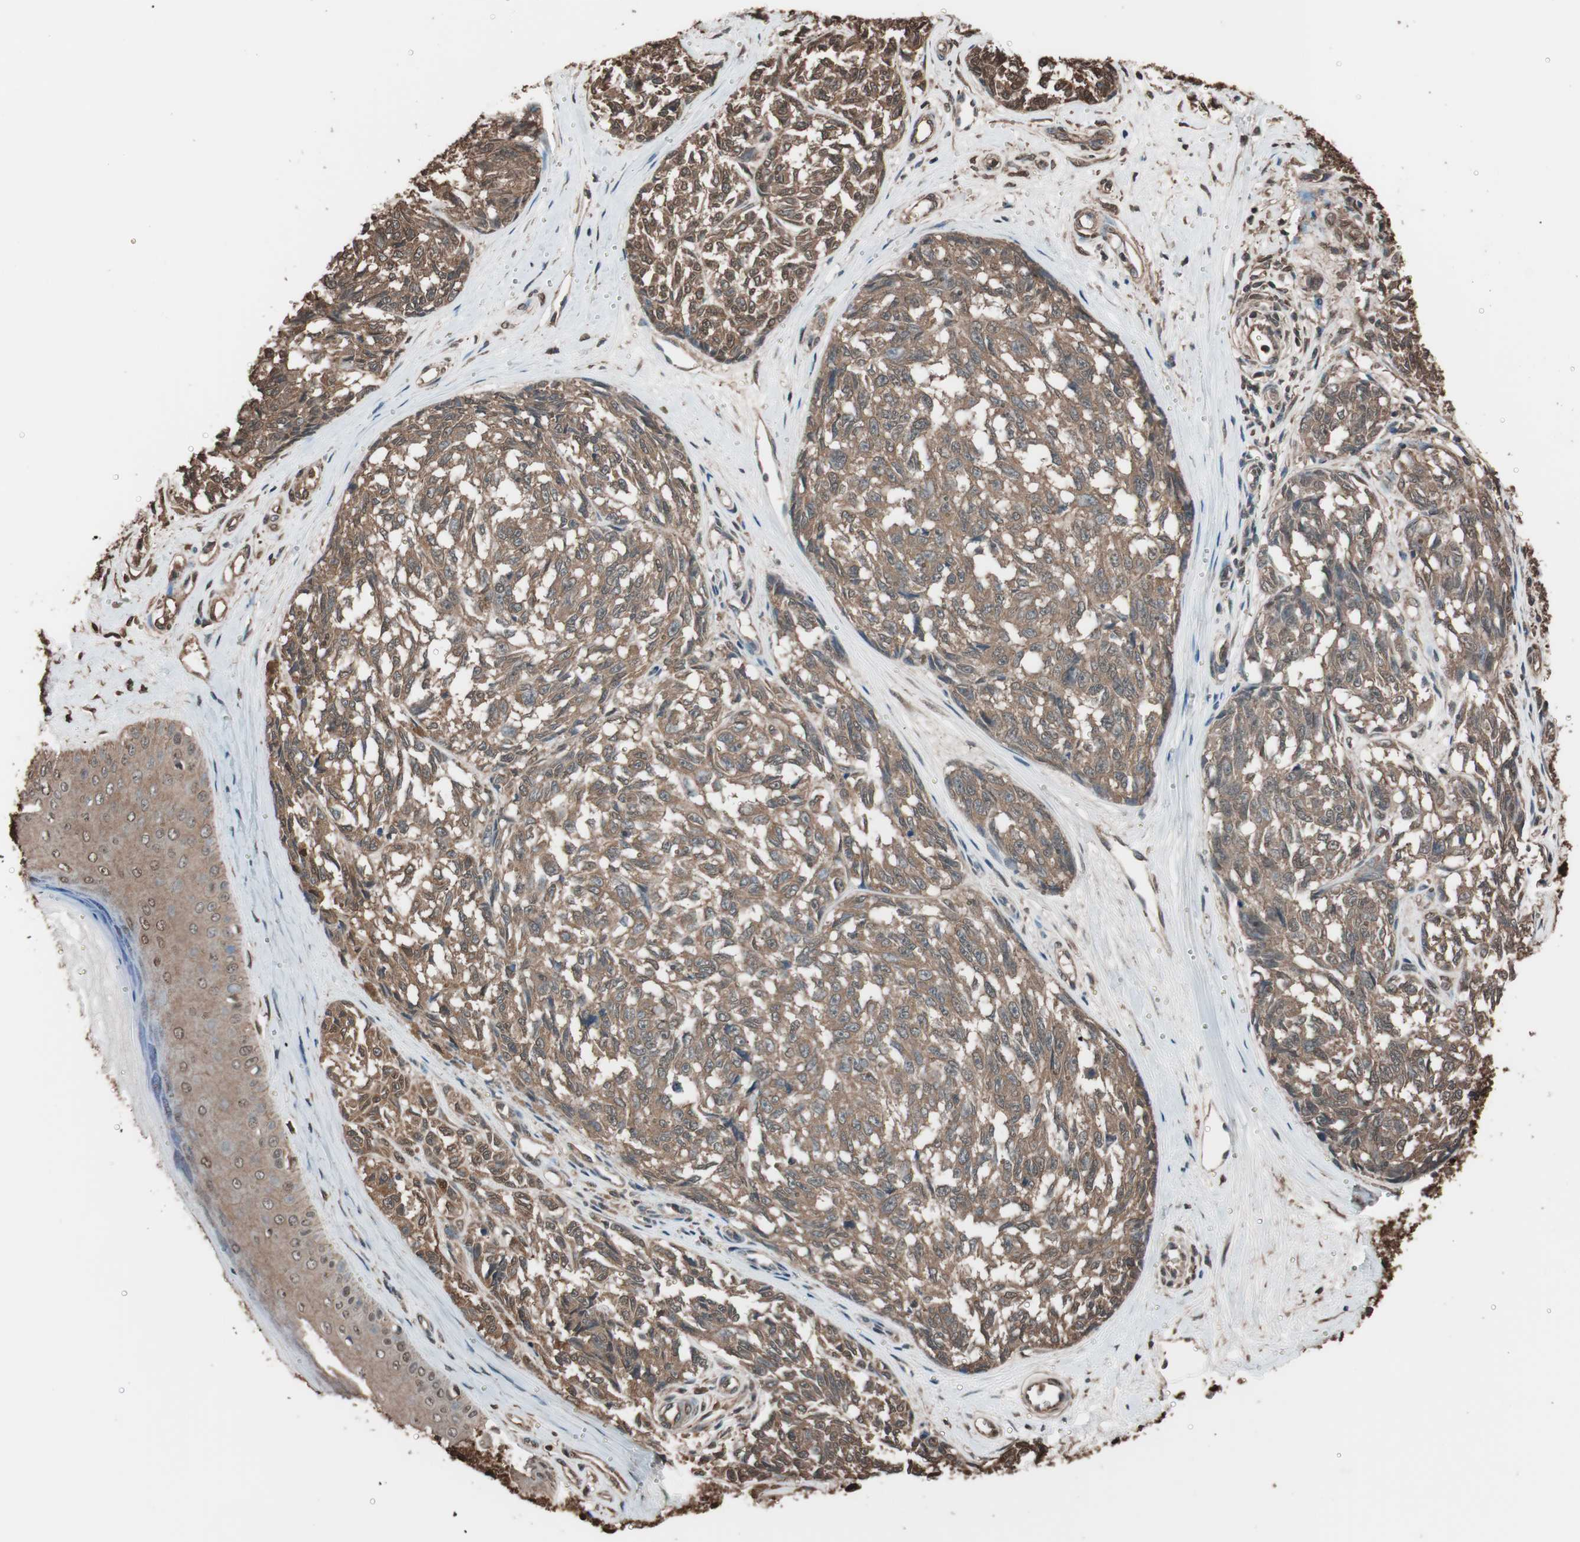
{"staining": {"intensity": "moderate", "quantity": ">75%", "location": "cytoplasmic/membranous"}, "tissue": "melanoma", "cell_type": "Tumor cells", "image_type": "cancer", "snomed": [{"axis": "morphology", "description": "Malignant melanoma, NOS"}, {"axis": "topography", "description": "Skin"}], "caption": "Moderate cytoplasmic/membranous staining for a protein is appreciated in approximately >75% of tumor cells of malignant melanoma using IHC.", "gene": "CALM2", "patient": {"sex": "female", "age": 64}}